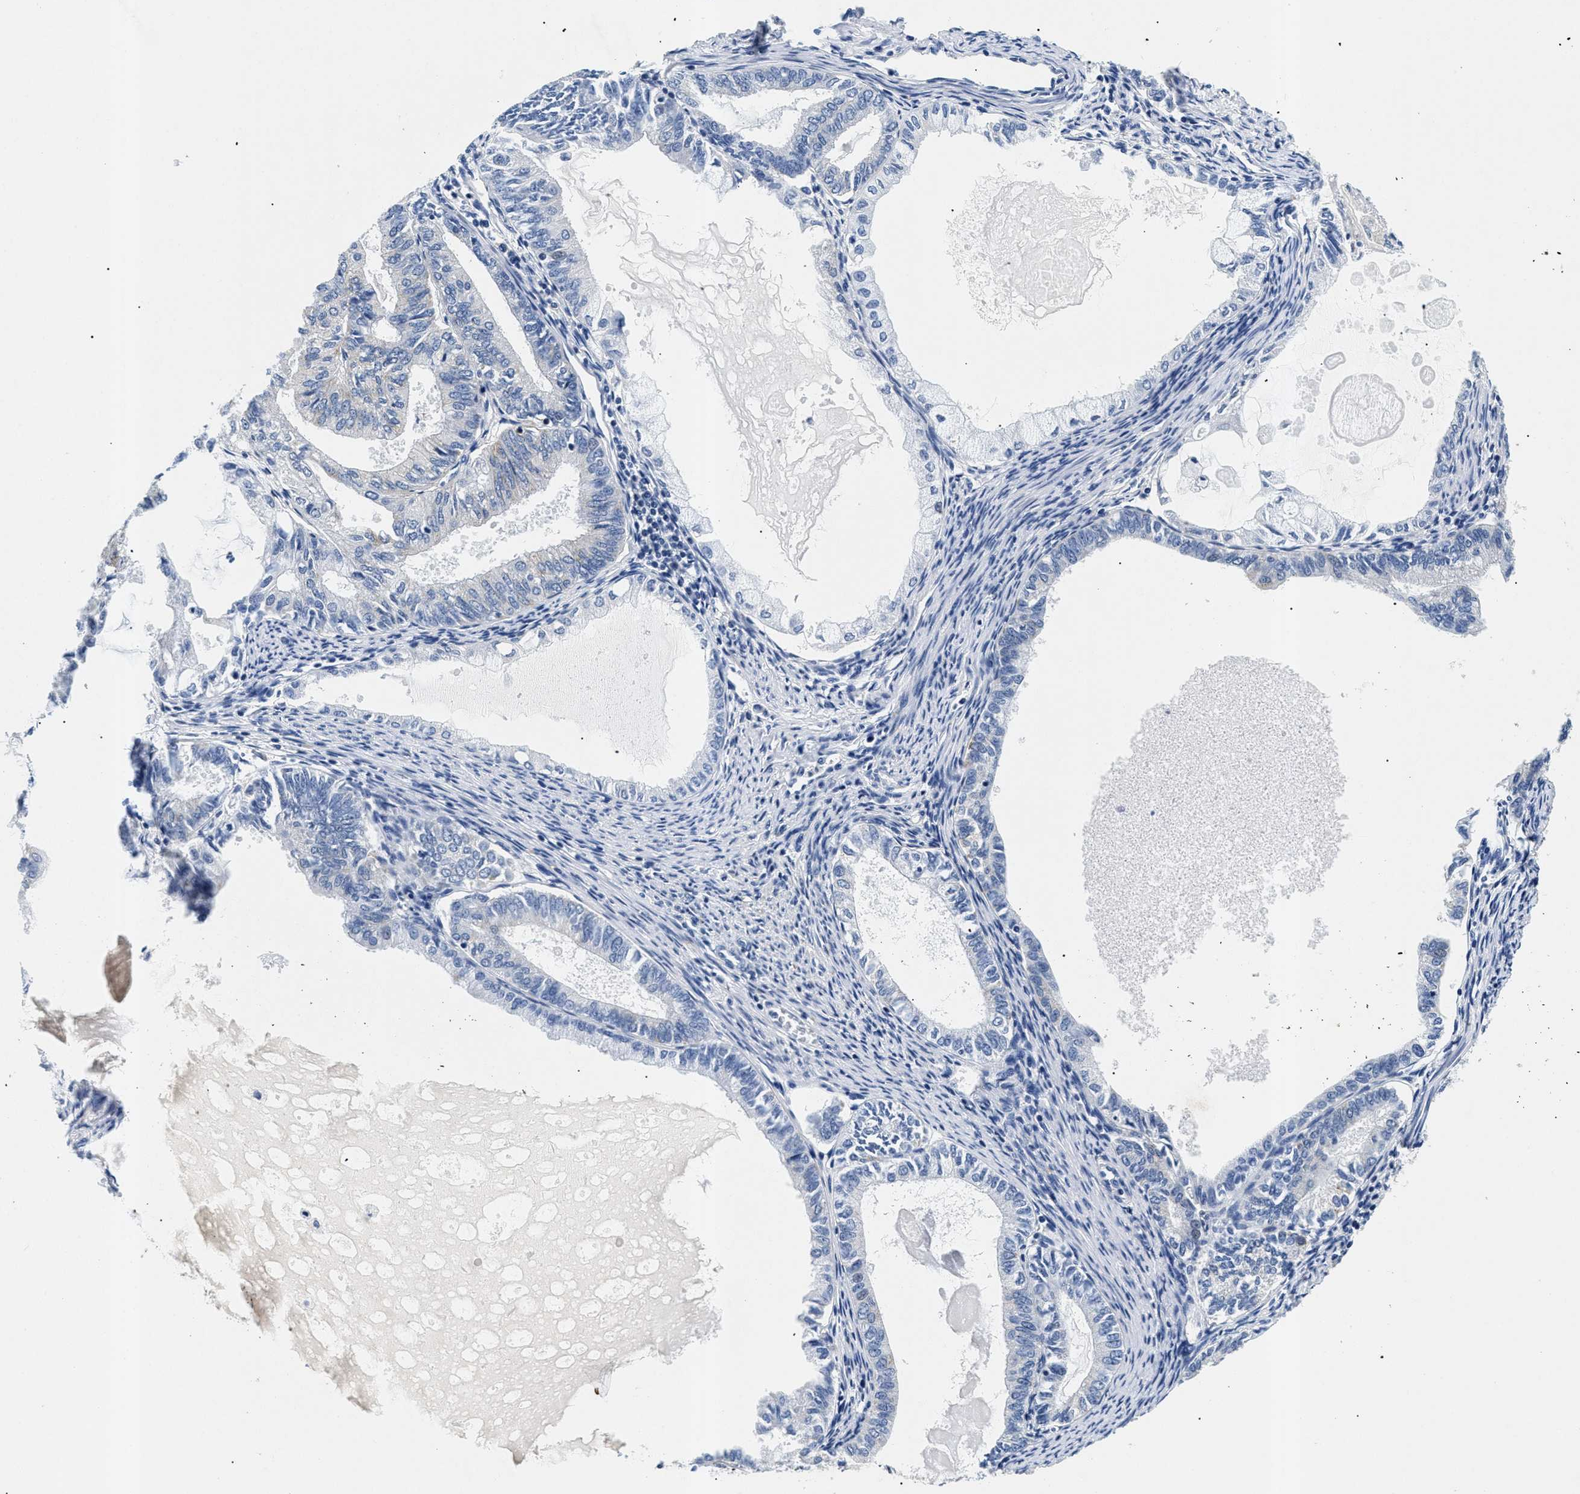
{"staining": {"intensity": "negative", "quantity": "none", "location": "none"}, "tissue": "endometrial cancer", "cell_type": "Tumor cells", "image_type": "cancer", "snomed": [{"axis": "morphology", "description": "Adenocarcinoma, NOS"}, {"axis": "topography", "description": "Endometrium"}], "caption": "High power microscopy photomicrograph of an immunohistochemistry micrograph of adenocarcinoma (endometrial), revealing no significant expression in tumor cells.", "gene": "MEA1", "patient": {"sex": "female", "age": 86}}